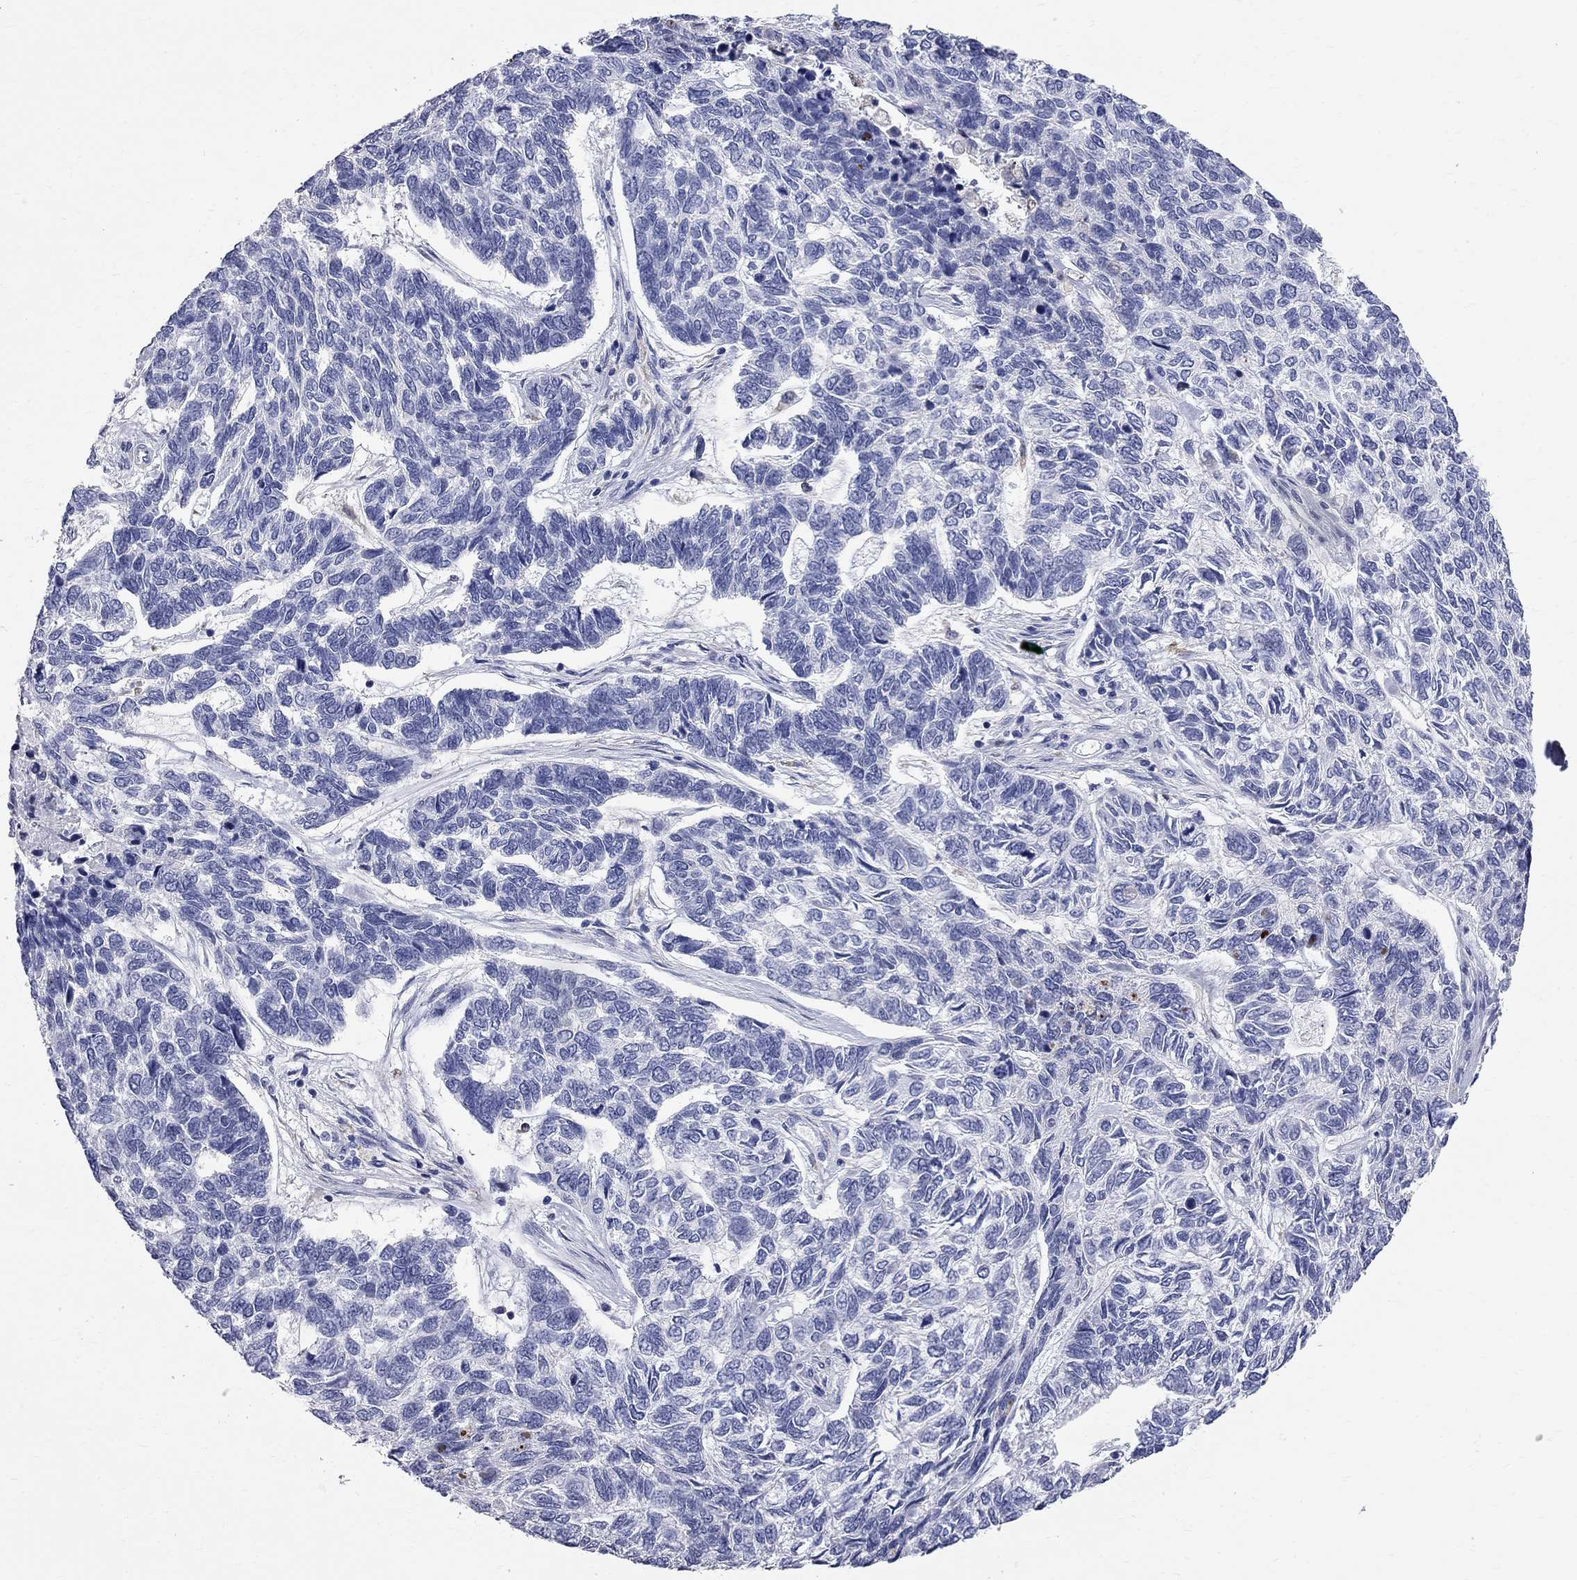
{"staining": {"intensity": "negative", "quantity": "none", "location": "none"}, "tissue": "skin cancer", "cell_type": "Tumor cells", "image_type": "cancer", "snomed": [{"axis": "morphology", "description": "Basal cell carcinoma"}, {"axis": "topography", "description": "Skin"}], "caption": "Immunohistochemistry (IHC) of skin cancer shows no expression in tumor cells. Brightfield microscopy of IHC stained with DAB (3,3'-diaminobenzidine) (brown) and hematoxylin (blue), captured at high magnification.", "gene": "ACSL1", "patient": {"sex": "female", "age": 65}}